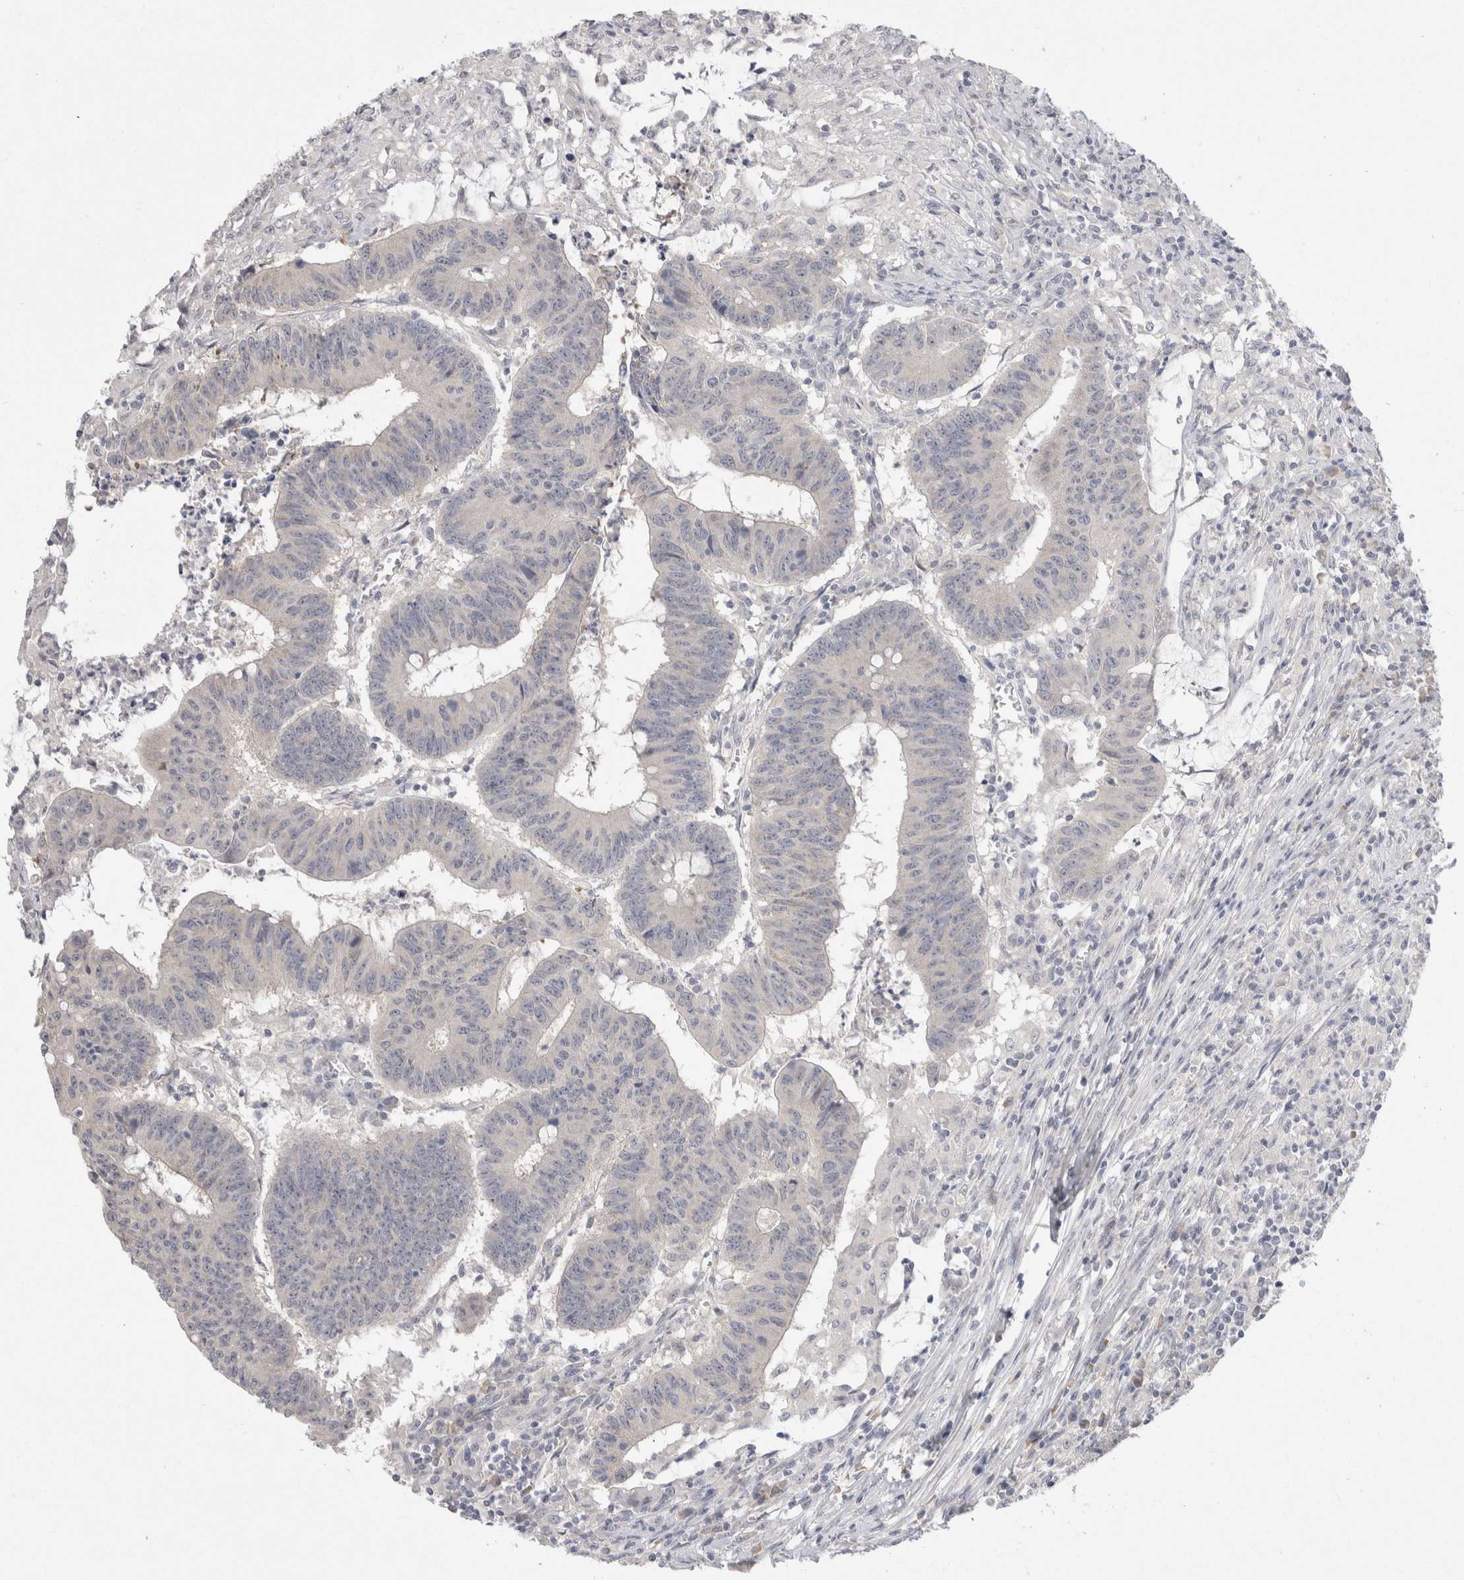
{"staining": {"intensity": "negative", "quantity": "none", "location": "none"}, "tissue": "colorectal cancer", "cell_type": "Tumor cells", "image_type": "cancer", "snomed": [{"axis": "morphology", "description": "Adenocarcinoma, NOS"}, {"axis": "topography", "description": "Colon"}], "caption": "Histopathology image shows no significant protein expression in tumor cells of colorectal cancer. The staining is performed using DAB (3,3'-diaminobenzidine) brown chromogen with nuclei counter-stained in using hematoxylin.", "gene": "CHRM4", "patient": {"sex": "male", "age": 45}}